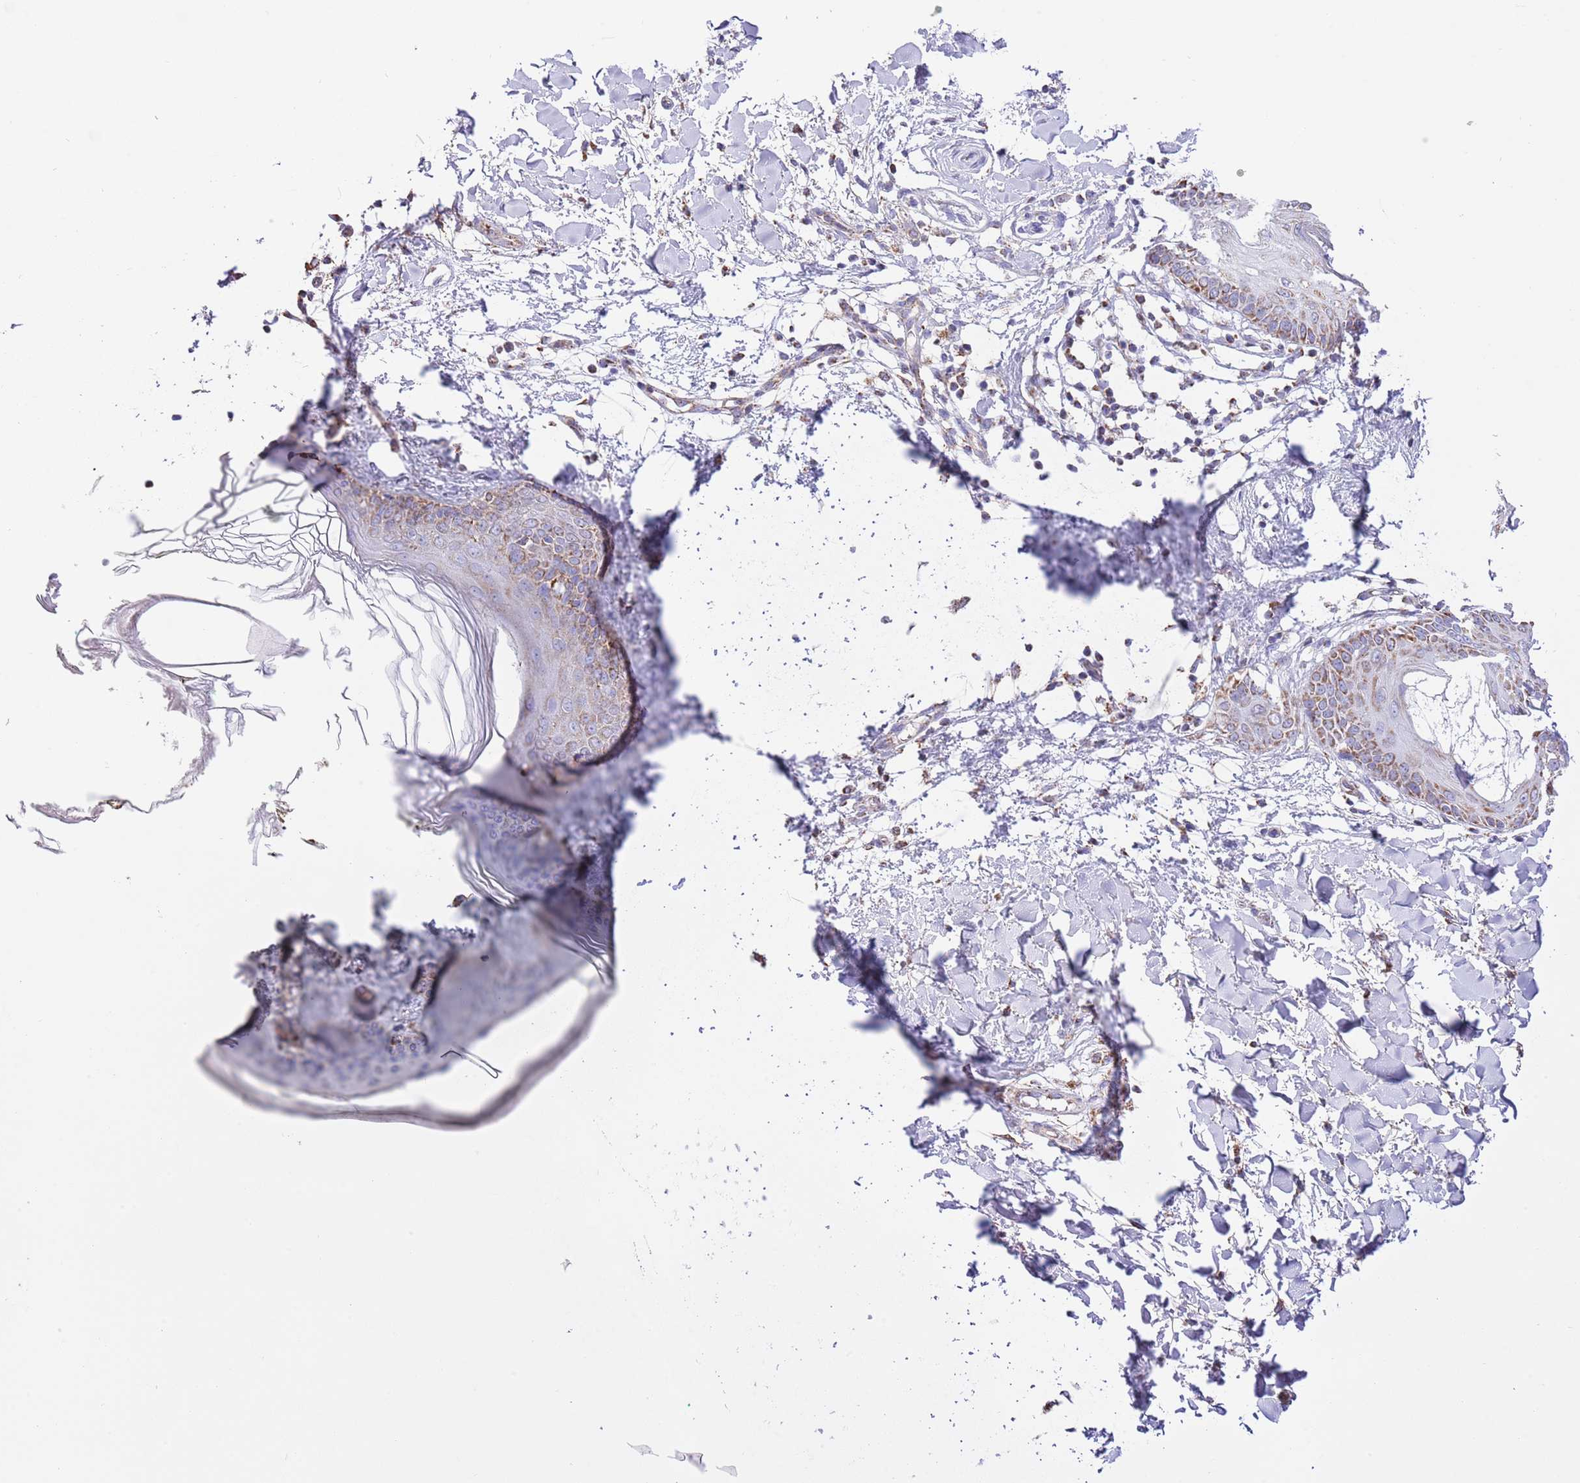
{"staining": {"intensity": "weak", "quantity": ">75%", "location": "cytoplasmic/membranous"}, "tissue": "skin", "cell_type": "Fibroblasts", "image_type": "normal", "snomed": [{"axis": "morphology", "description": "Normal tissue, NOS"}, {"axis": "topography", "description": "Skin"}], "caption": "Unremarkable skin was stained to show a protein in brown. There is low levels of weak cytoplasmic/membranous staining in approximately >75% of fibroblasts.", "gene": "TEKTIP1", "patient": {"sex": "female", "age": 34}}